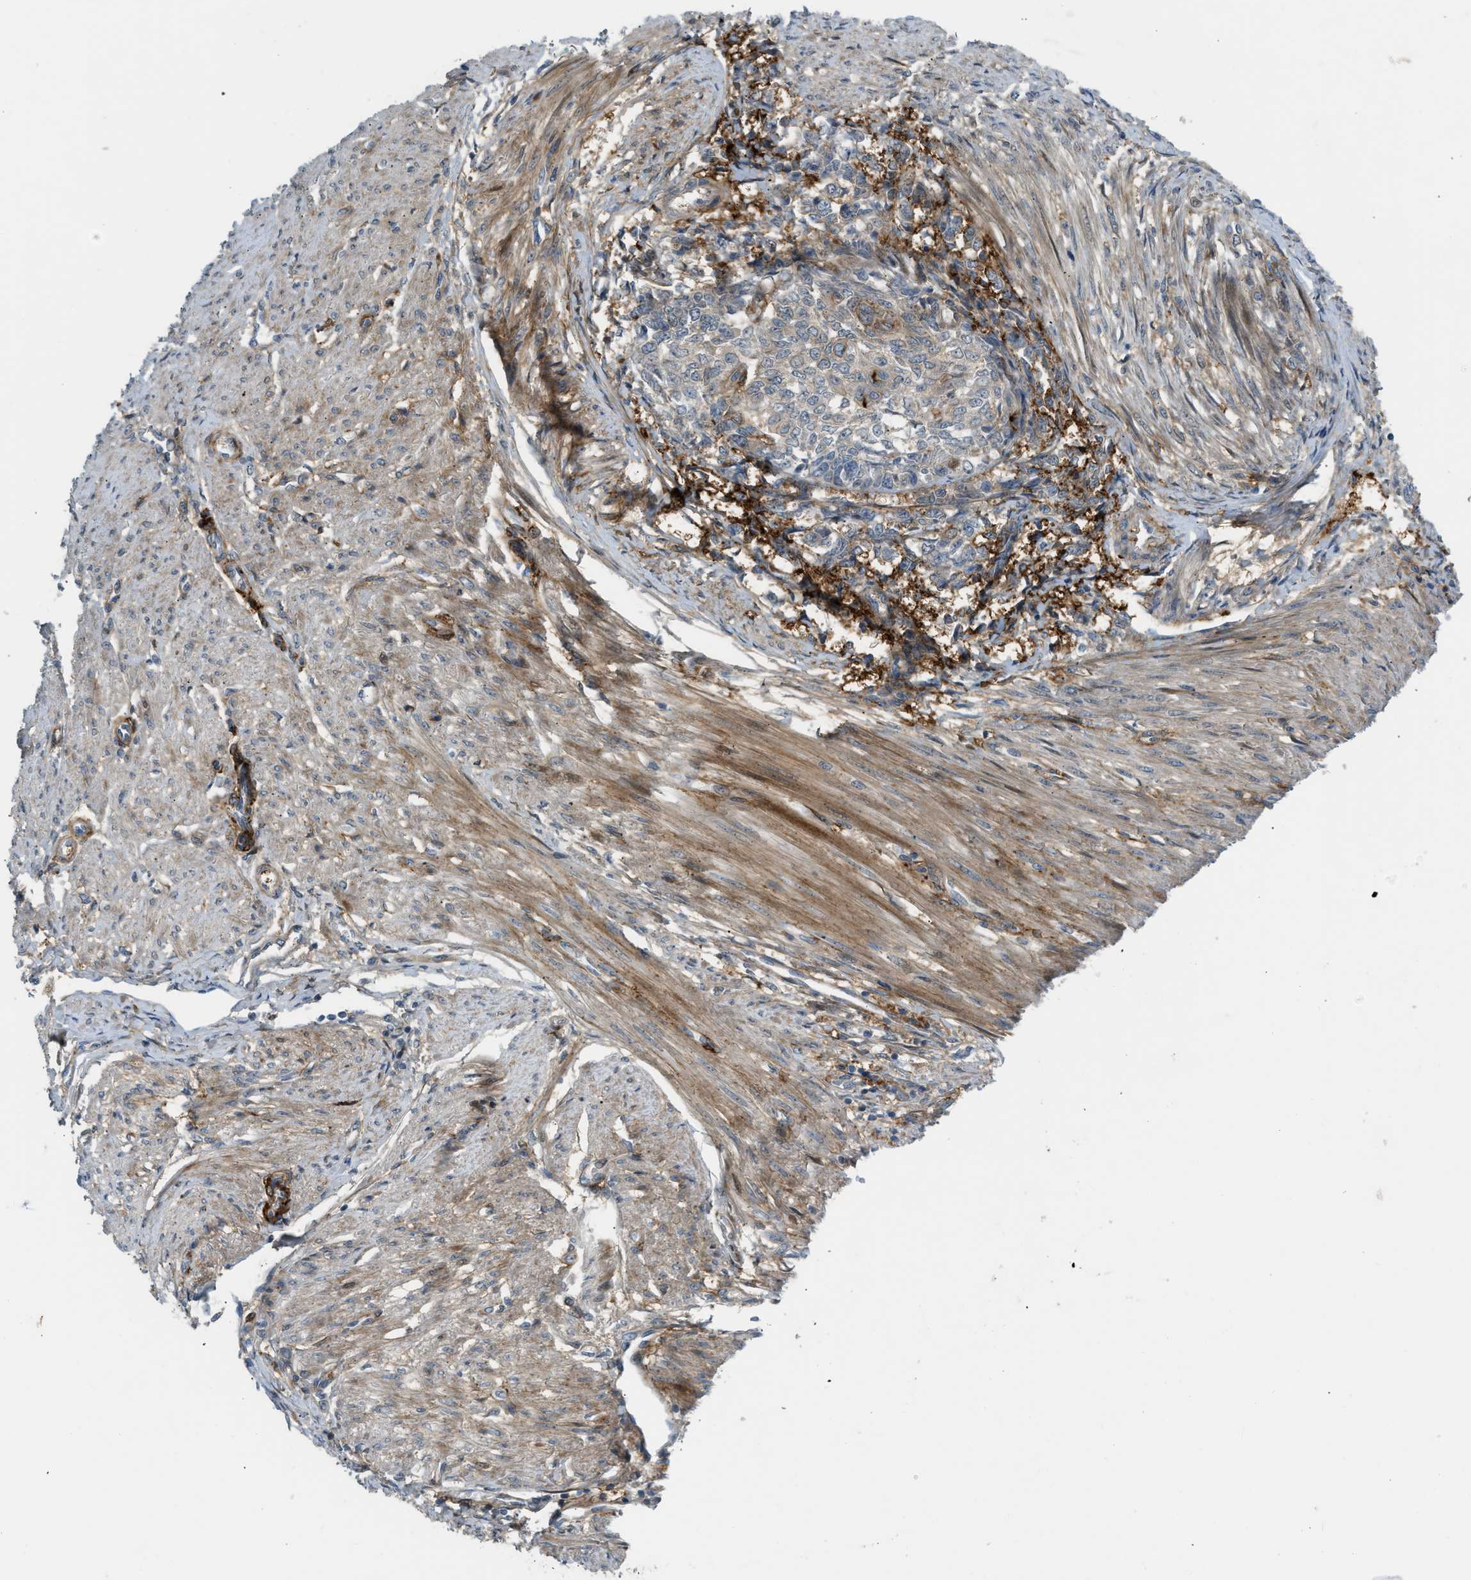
{"staining": {"intensity": "moderate", "quantity": "<25%", "location": "cytoplasmic/membranous"}, "tissue": "endometrial cancer", "cell_type": "Tumor cells", "image_type": "cancer", "snomed": [{"axis": "morphology", "description": "Adenocarcinoma, NOS"}, {"axis": "topography", "description": "Endometrium"}], "caption": "Endometrial cancer (adenocarcinoma) stained with a protein marker reveals moderate staining in tumor cells.", "gene": "EDNRA", "patient": {"sex": "female", "age": 32}}